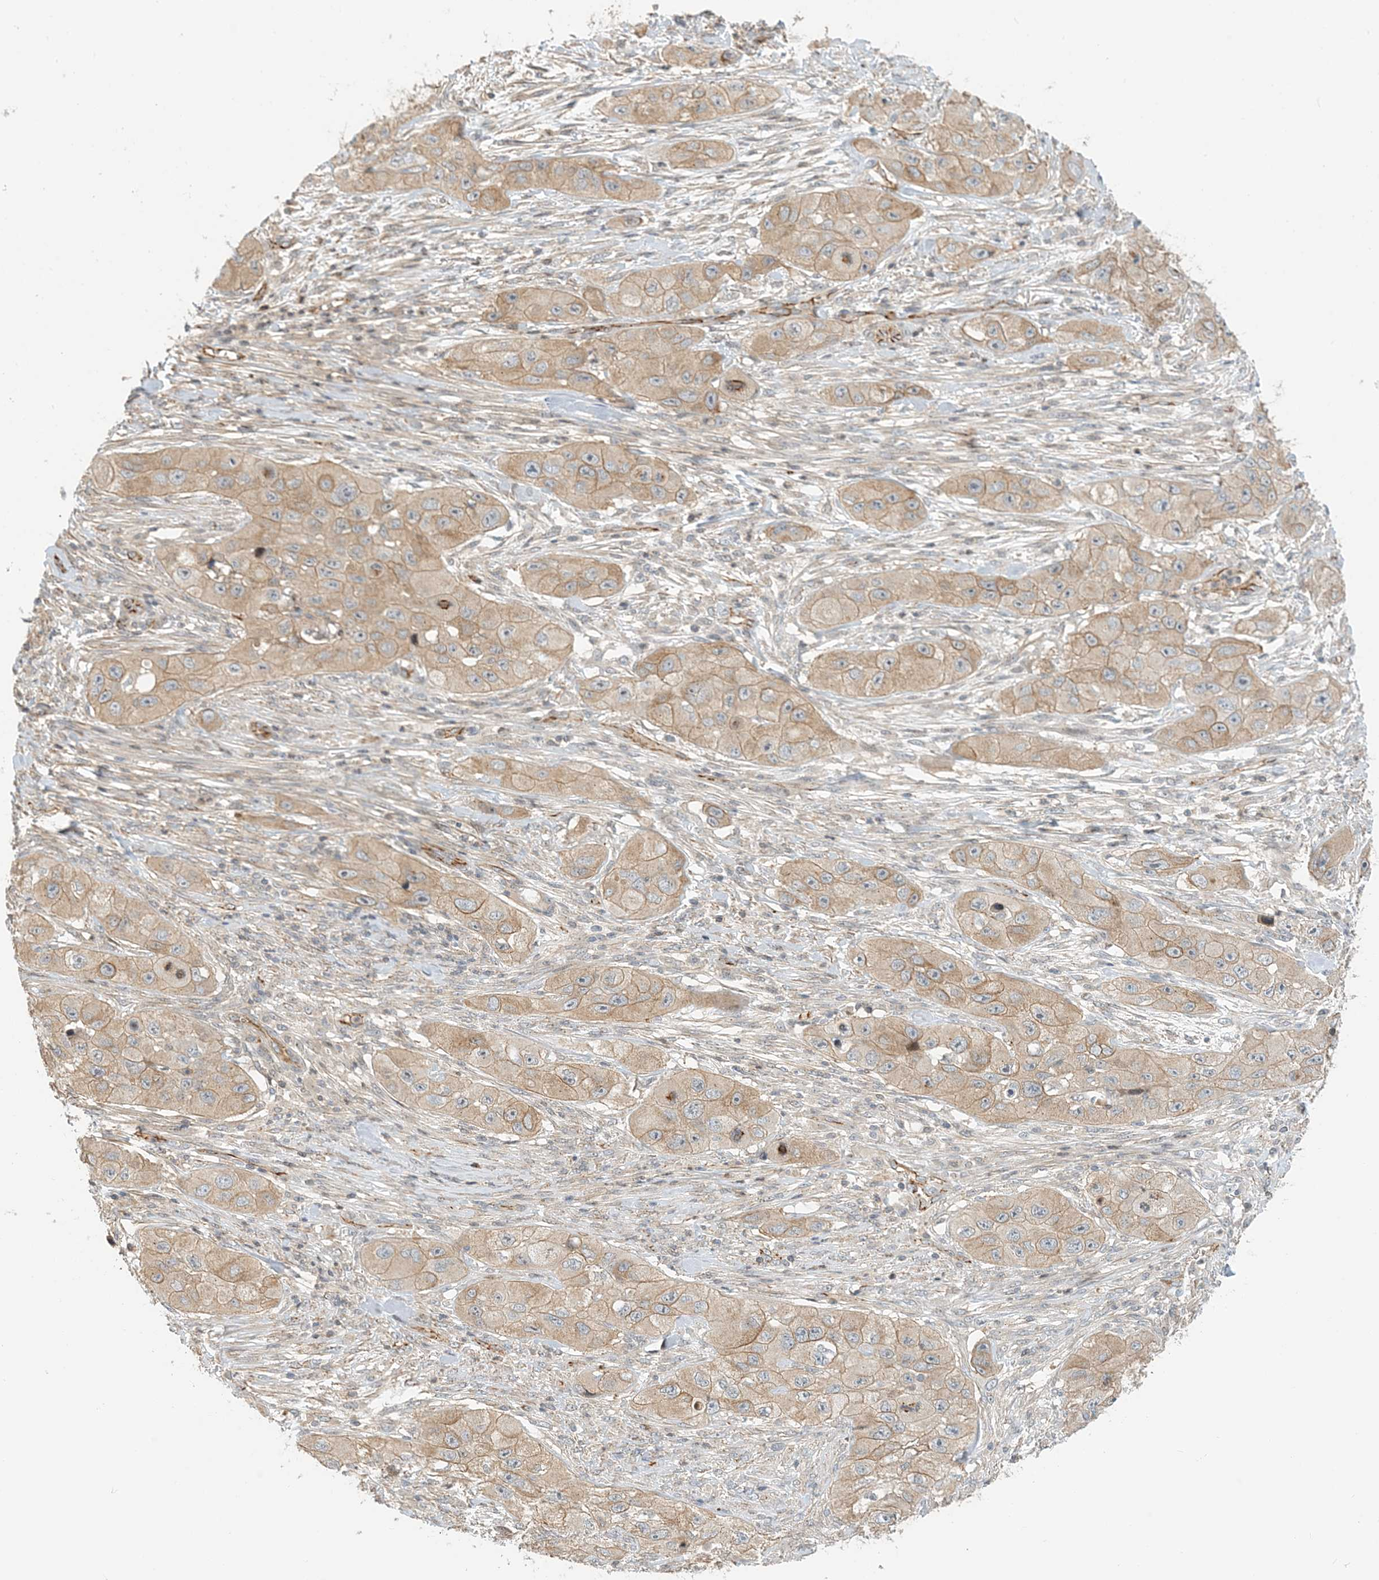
{"staining": {"intensity": "weak", "quantity": ">75%", "location": "cytoplasmic/membranous"}, "tissue": "skin cancer", "cell_type": "Tumor cells", "image_type": "cancer", "snomed": [{"axis": "morphology", "description": "Squamous cell carcinoma, NOS"}, {"axis": "topography", "description": "Skin"}, {"axis": "topography", "description": "Subcutis"}], "caption": "Immunohistochemical staining of skin squamous cell carcinoma demonstrates low levels of weak cytoplasmic/membranous protein staining in about >75% of tumor cells.", "gene": "MAPKBP1", "patient": {"sex": "male", "age": 73}}